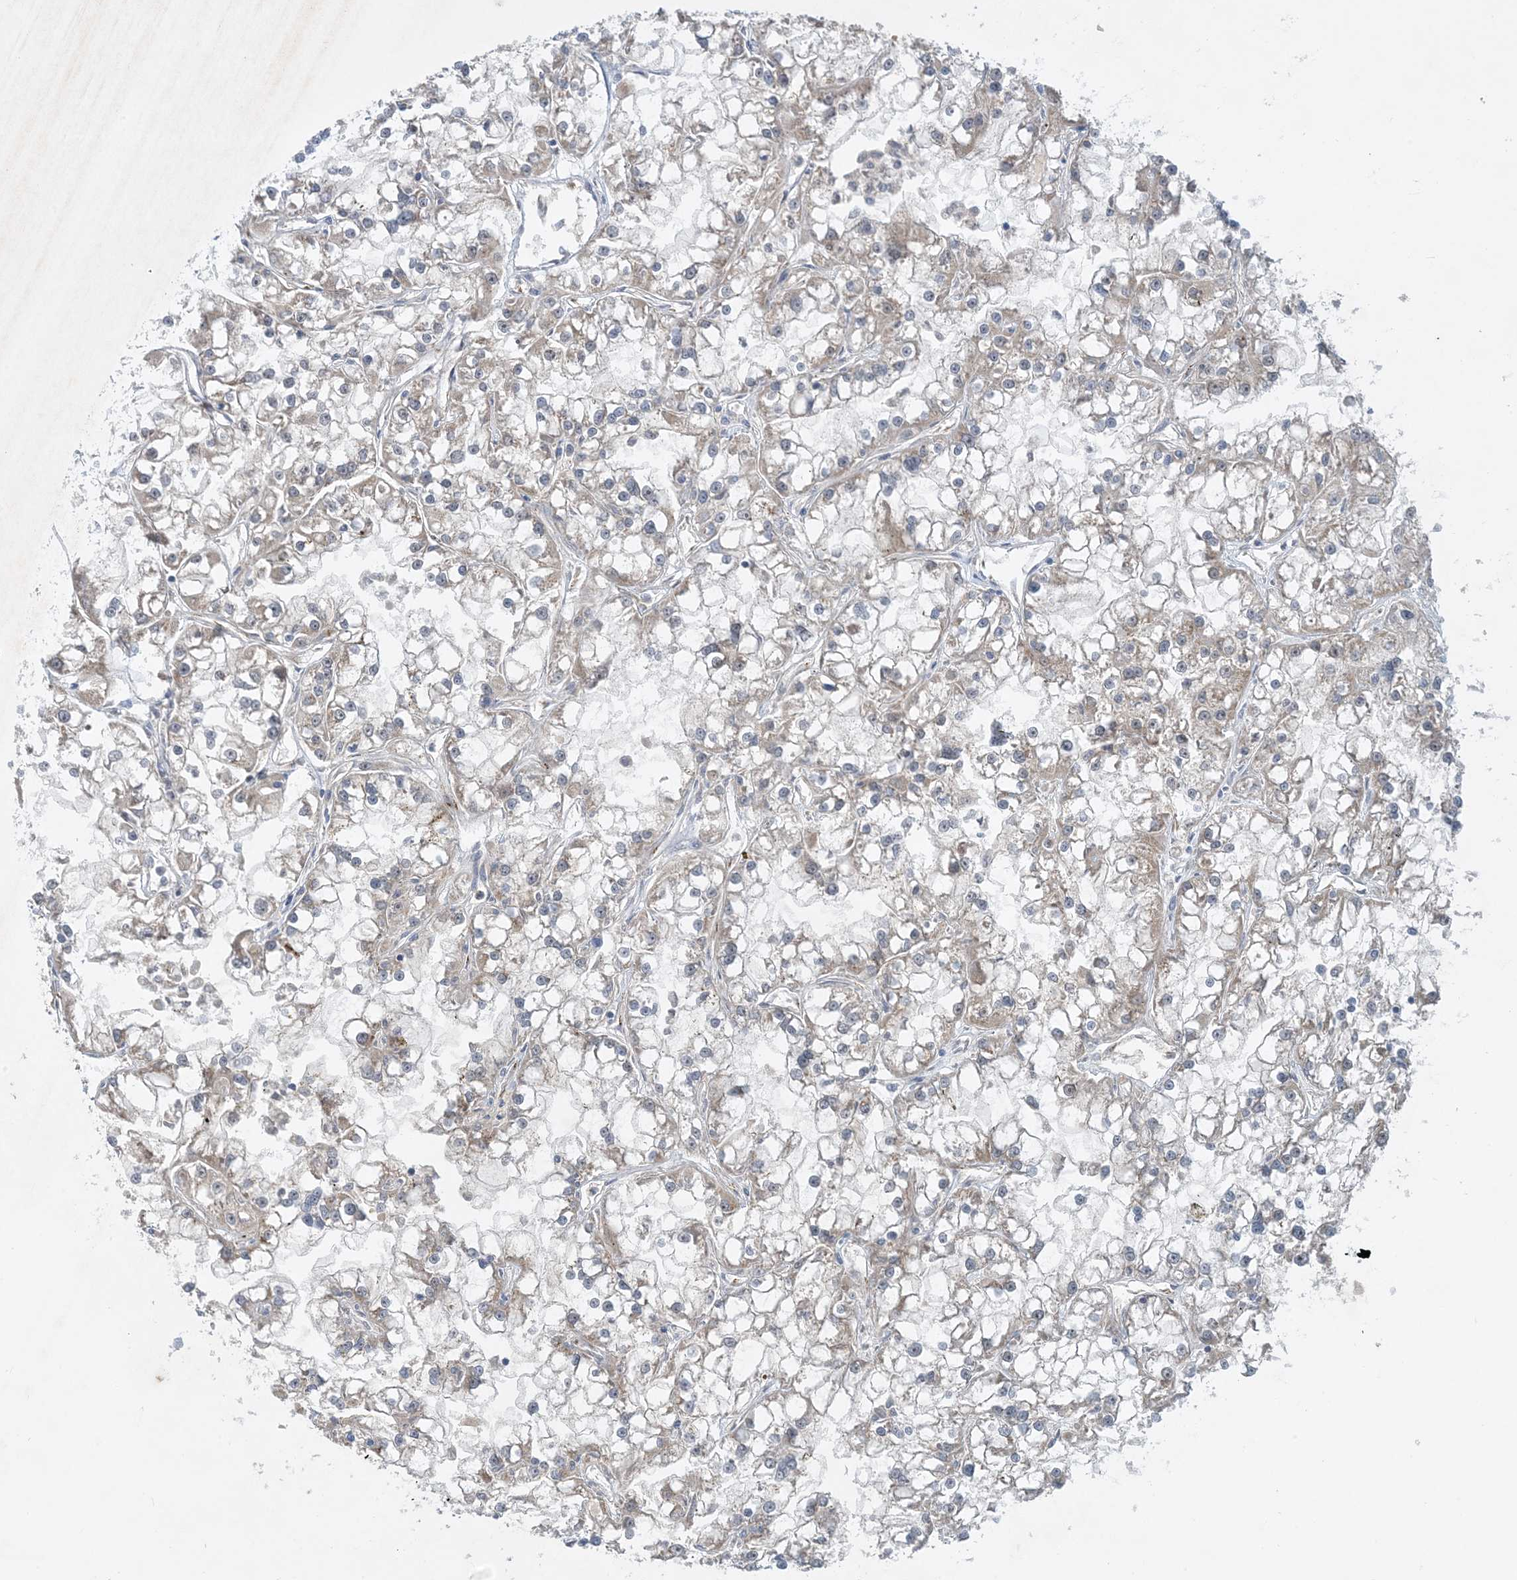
{"staining": {"intensity": "weak", "quantity": "25%-75%", "location": "cytoplasmic/membranous"}, "tissue": "renal cancer", "cell_type": "Tumor cells", "image_type": "cancer", "snomed": [{"axis": "morphology", "description": "Adenocarcinoma, NOS"}, {"axis": "topography", "description": "Kidney"}], "caption": "Renal cancer stained with IHC exhibits weak cytoplasmic/membranous positivity in about 25%-75% of tumor cells.", "gene": "TINAG", "patient": {"sex": "female", "age": 52}}